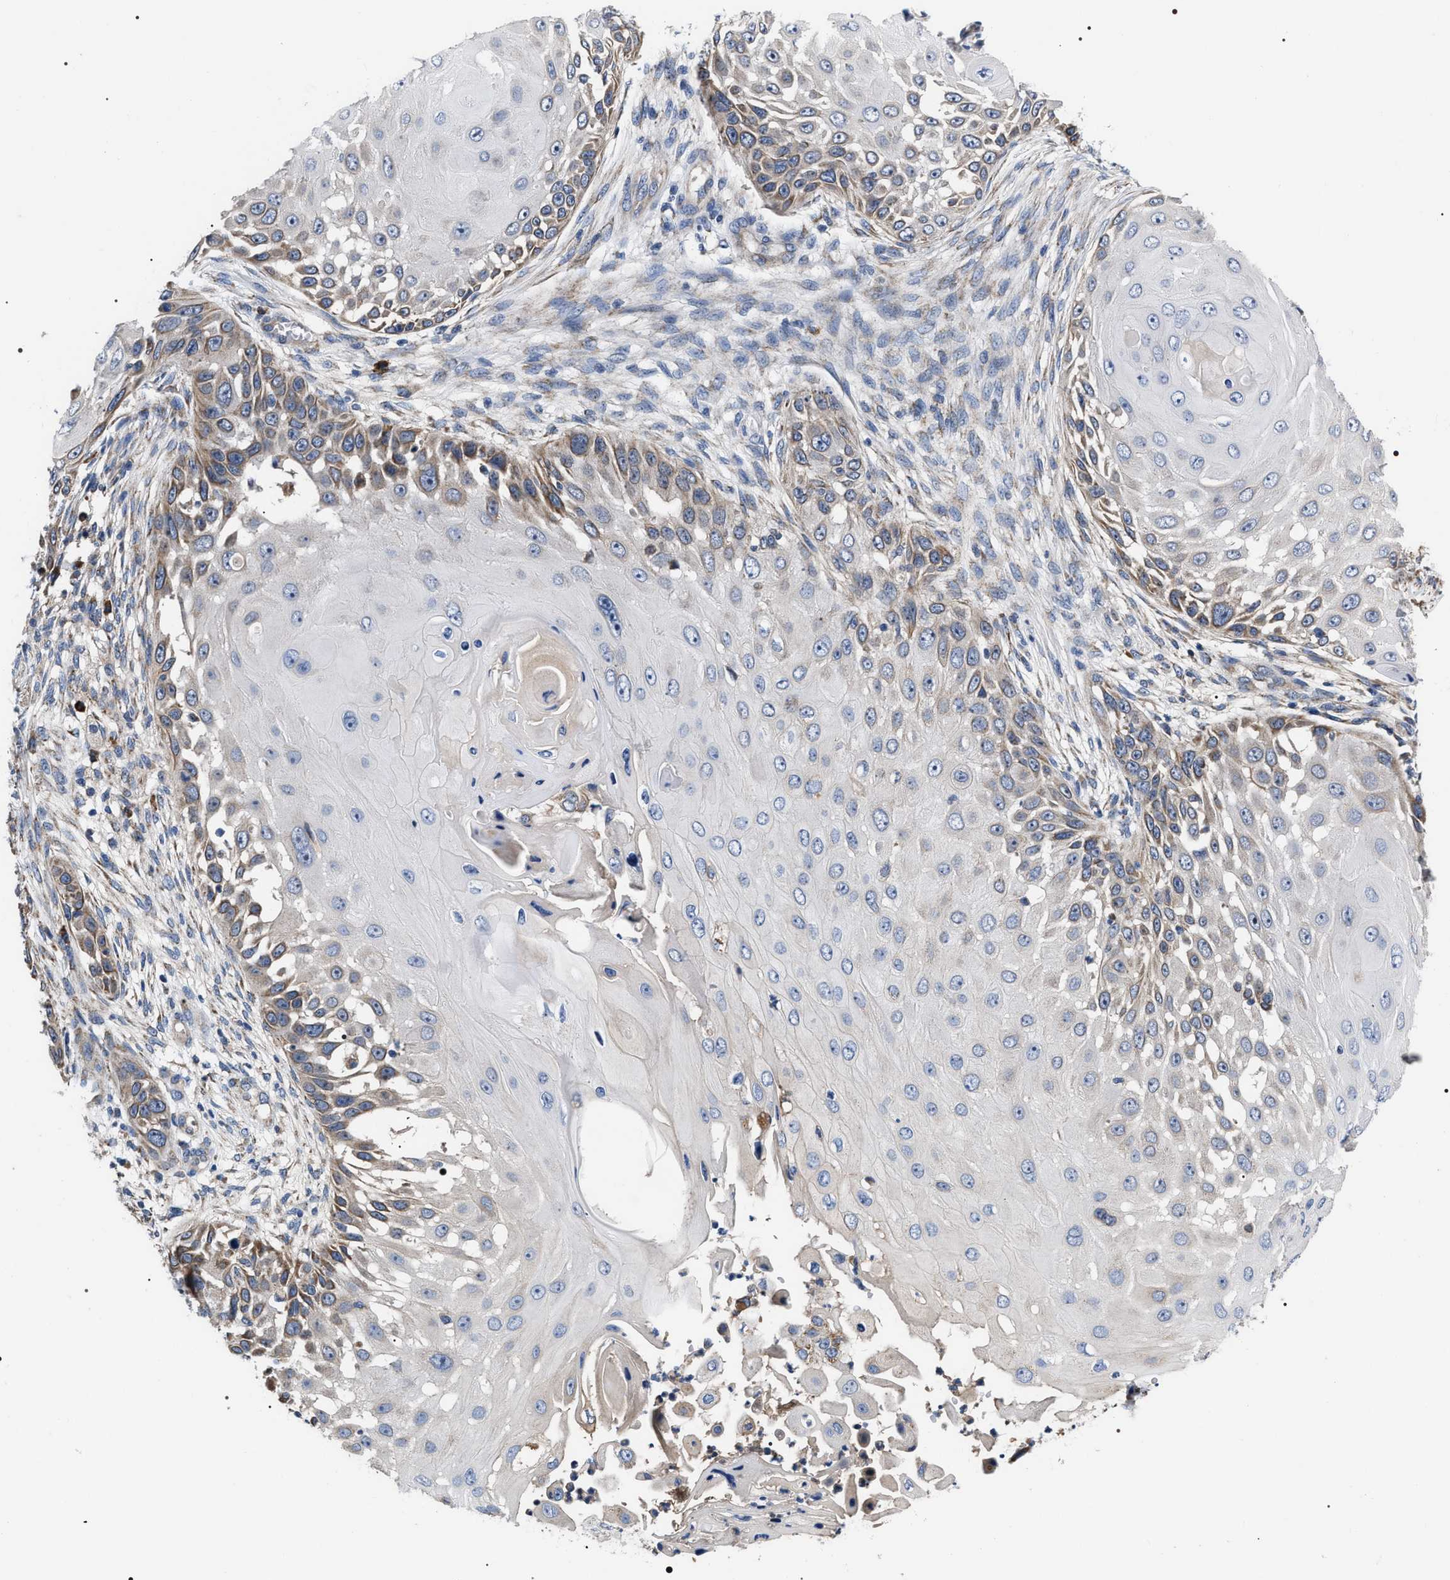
{"staining": {"intensity": "moderate", "quantity": "<25%", "location": "cytoplasmic/membranous"}, "tissue": "skin cancer", "cell_type": "Tumor cells", "image_type": "cancer", "snomed": [{"axis": "morphology", "description": "Squamous cell carcinoma, NOS"}, {"axis": "topography", "description": "Skin"}], "caption": "Skin squamous cell carcinoma stained with DAB (3,3'-diaminobenzidine) IHC displays low levels of moderate cytoplasmic/membranous expression in approximately <25% of tumor cells. The protein is stained brown, and the nuclei are stained in blue (DAB (3,3'-diaminobenzidine) IHC with brightfield microscopy, high magnification).", "gene": "MACC1", "patient": {"sex": "female", "age": 44}}